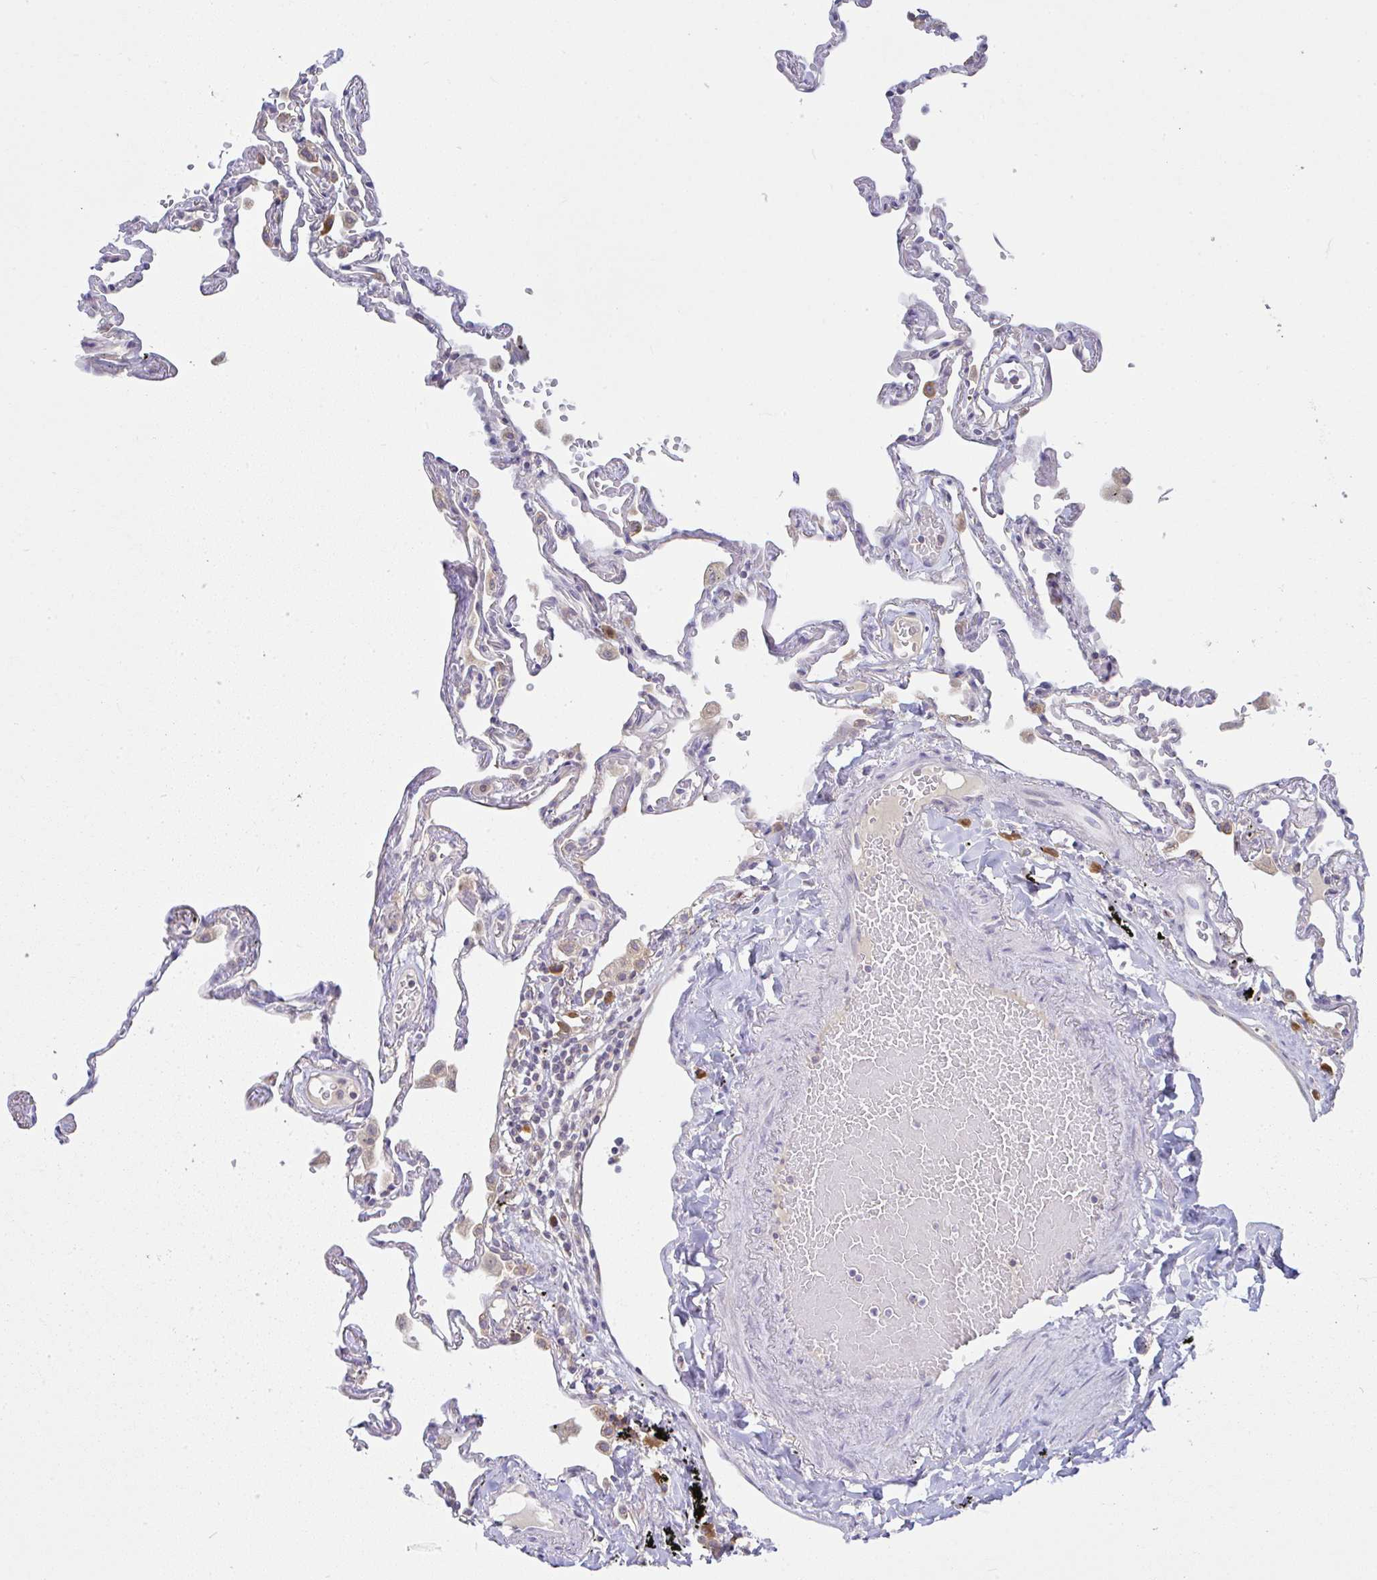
{"staining": {"intensity": "negative", "quantity": "none", "location": "none"}, "tissue": "lung", "cell_type": "Alveolar cells", "image_type": "normal", "snomed": [{"axis": "morphology", "description": "Normal tissue, NOS"}, {"axis": "topography", "description": "Lung"}], "caption": "Image shows no protein expression in alveolar cells of unremarkable lung.", "gene": "DERL2", "patient": {"sex": "female", "age": 67}}